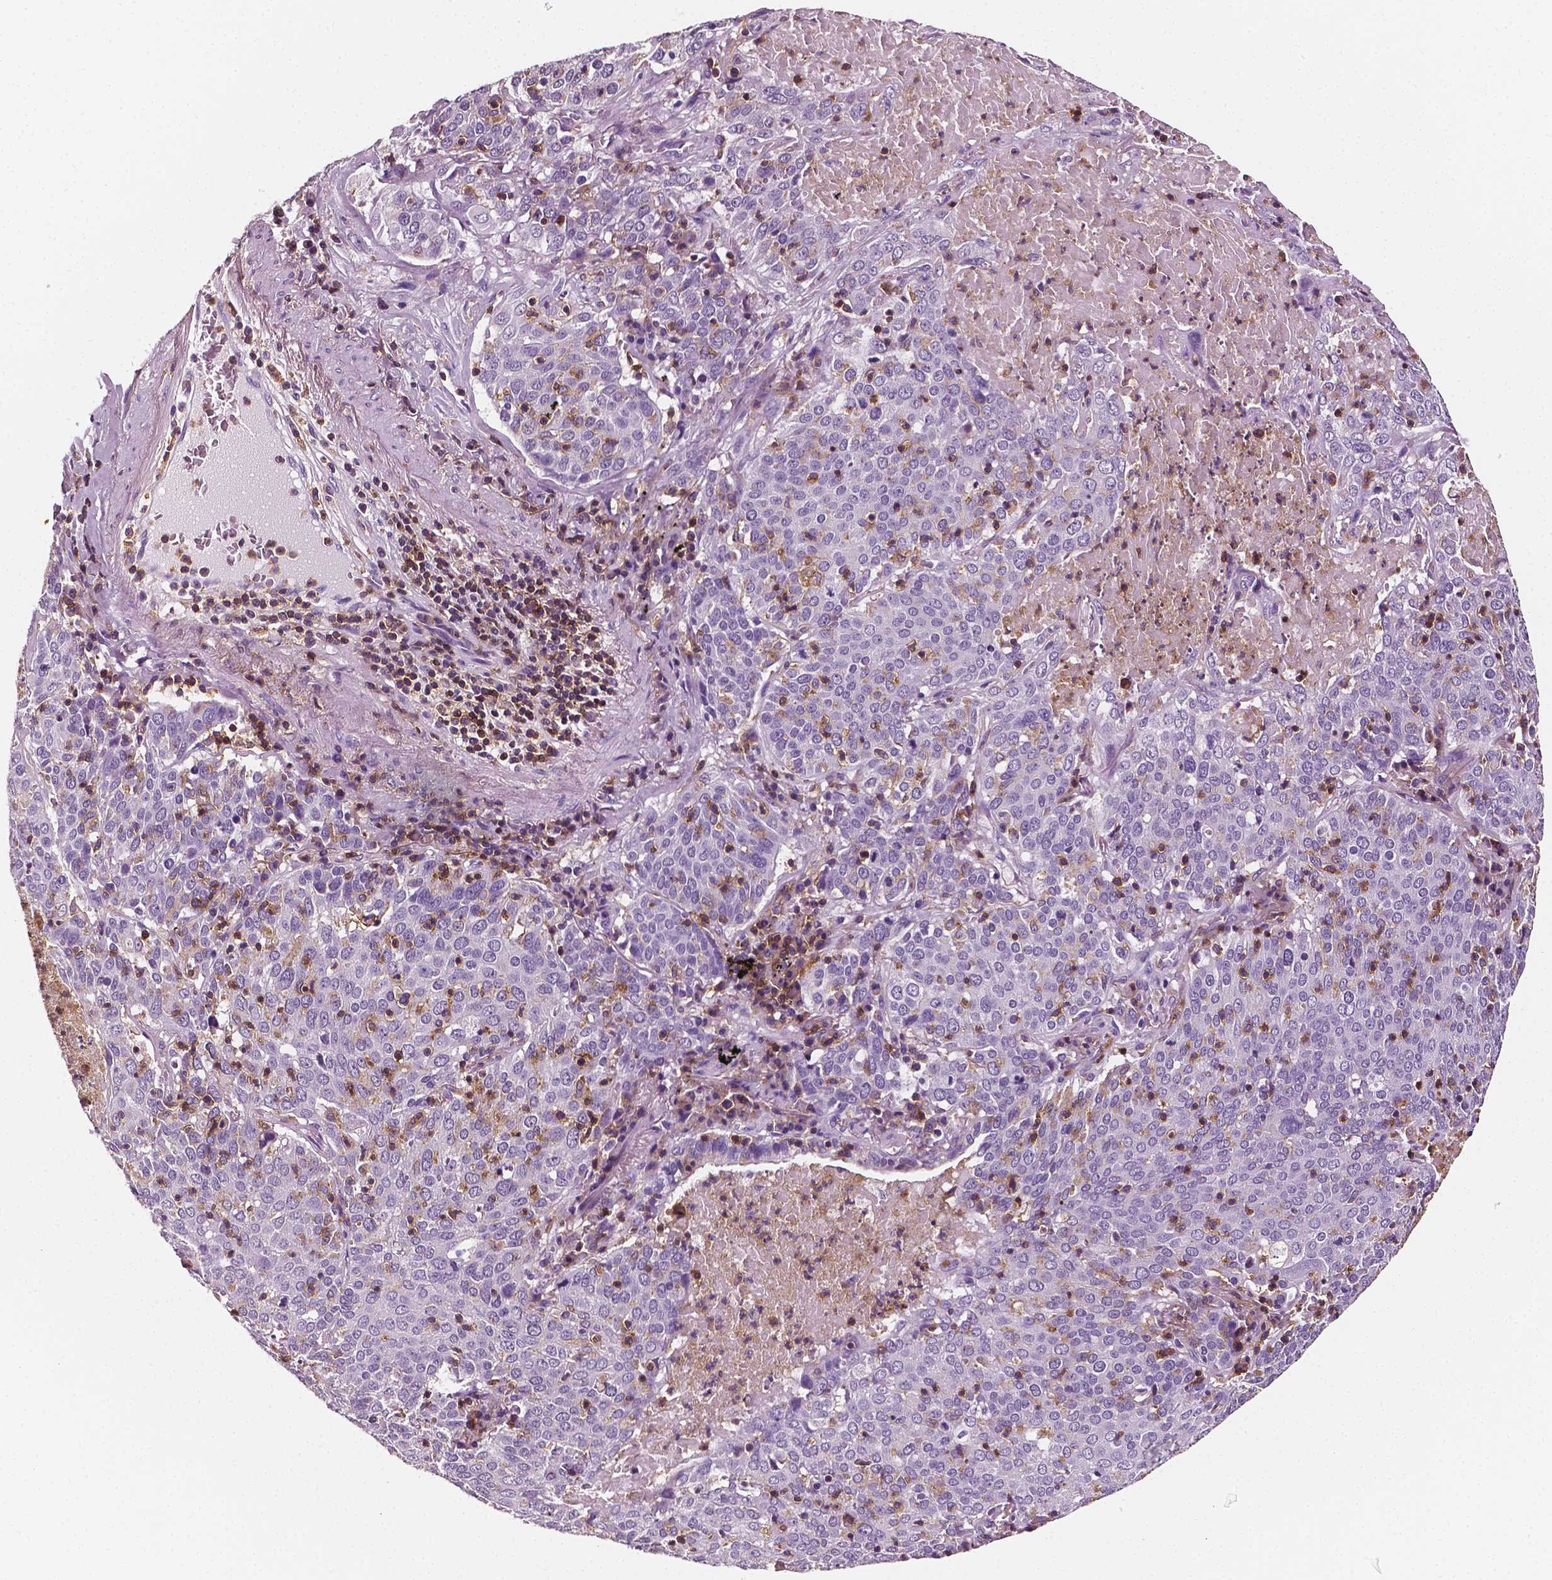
{"staining": {"intensity": "negative", "quantity": "none", "location": "none"}, "tissue": "lung cancer", "cell_type": "Tumor cells", "image_type": "cancer", "snomed": [{"axis": "morphology", "description": "Squamous cell carcinoma, NOS"}, {"axis": "topography", "description": "Lung"}], "caption": "Micrograph shows no significant protein expression in tumor cells of lung squamous cell carcinoma. The staining was performed using DAB (3,3'-diaminobenzidine) to visualize the protein expression in brown, while the nuclei were stained in blue with hematoxylin (Magnification: 20x).", "gene": "PTPRC", "patient": {"sex": "male", "age": 82}}